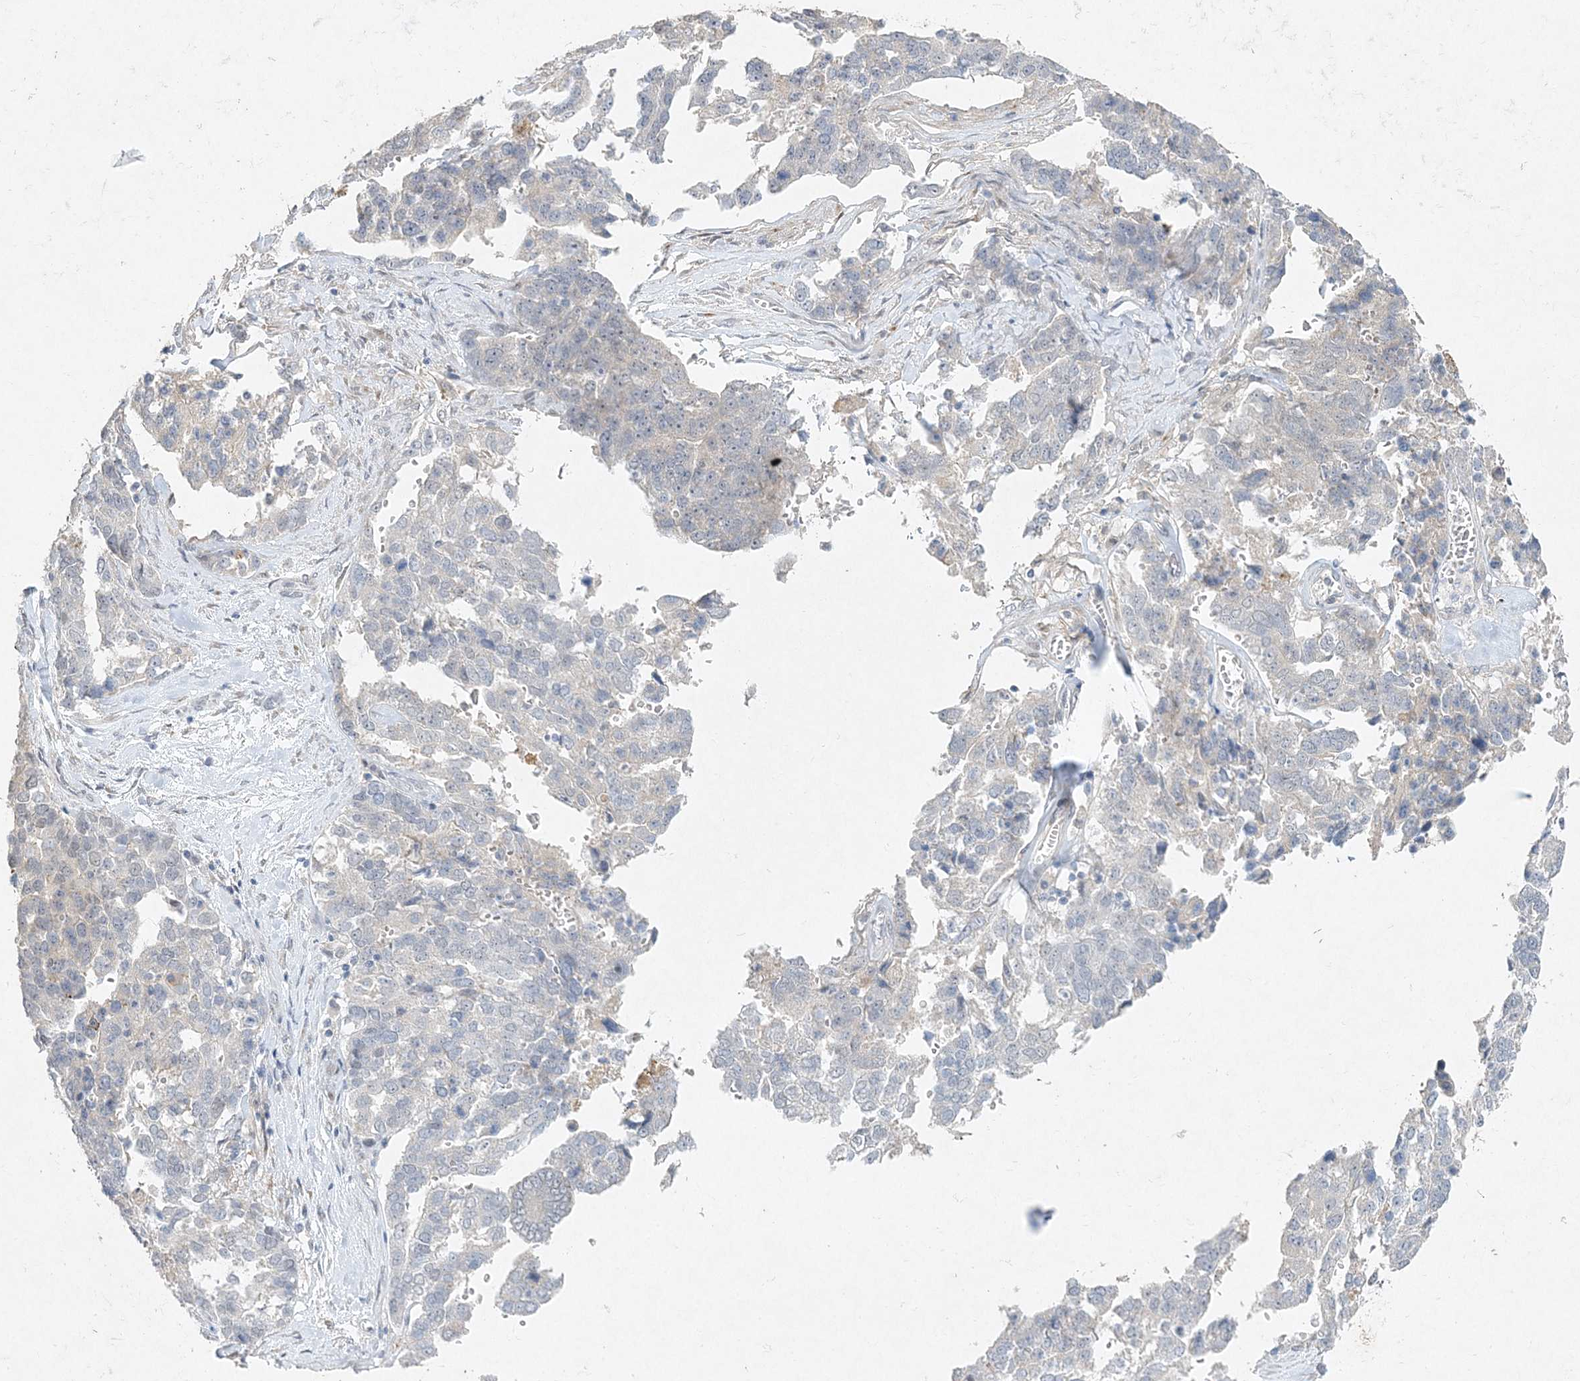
{"staining": {"intensity": "negative", "quantity": "none", "location": "none"}, "tissue": "ovarian cancer", "cell_type": "Tumor cells", "image_type": "cancer", "snomed": [{"axis": "morphology", "description": "Cystadenocarcinoma, serous, NOS"}, {"axis": "topography", "description": "Ovary"}], "caption": "Image shows no protein expression in tumor cells of ovarian cancer (serous cystadenocarcinoma) tissue.", "gene": "MAT2B", "patient": {"sex": "female", "age": 44}}